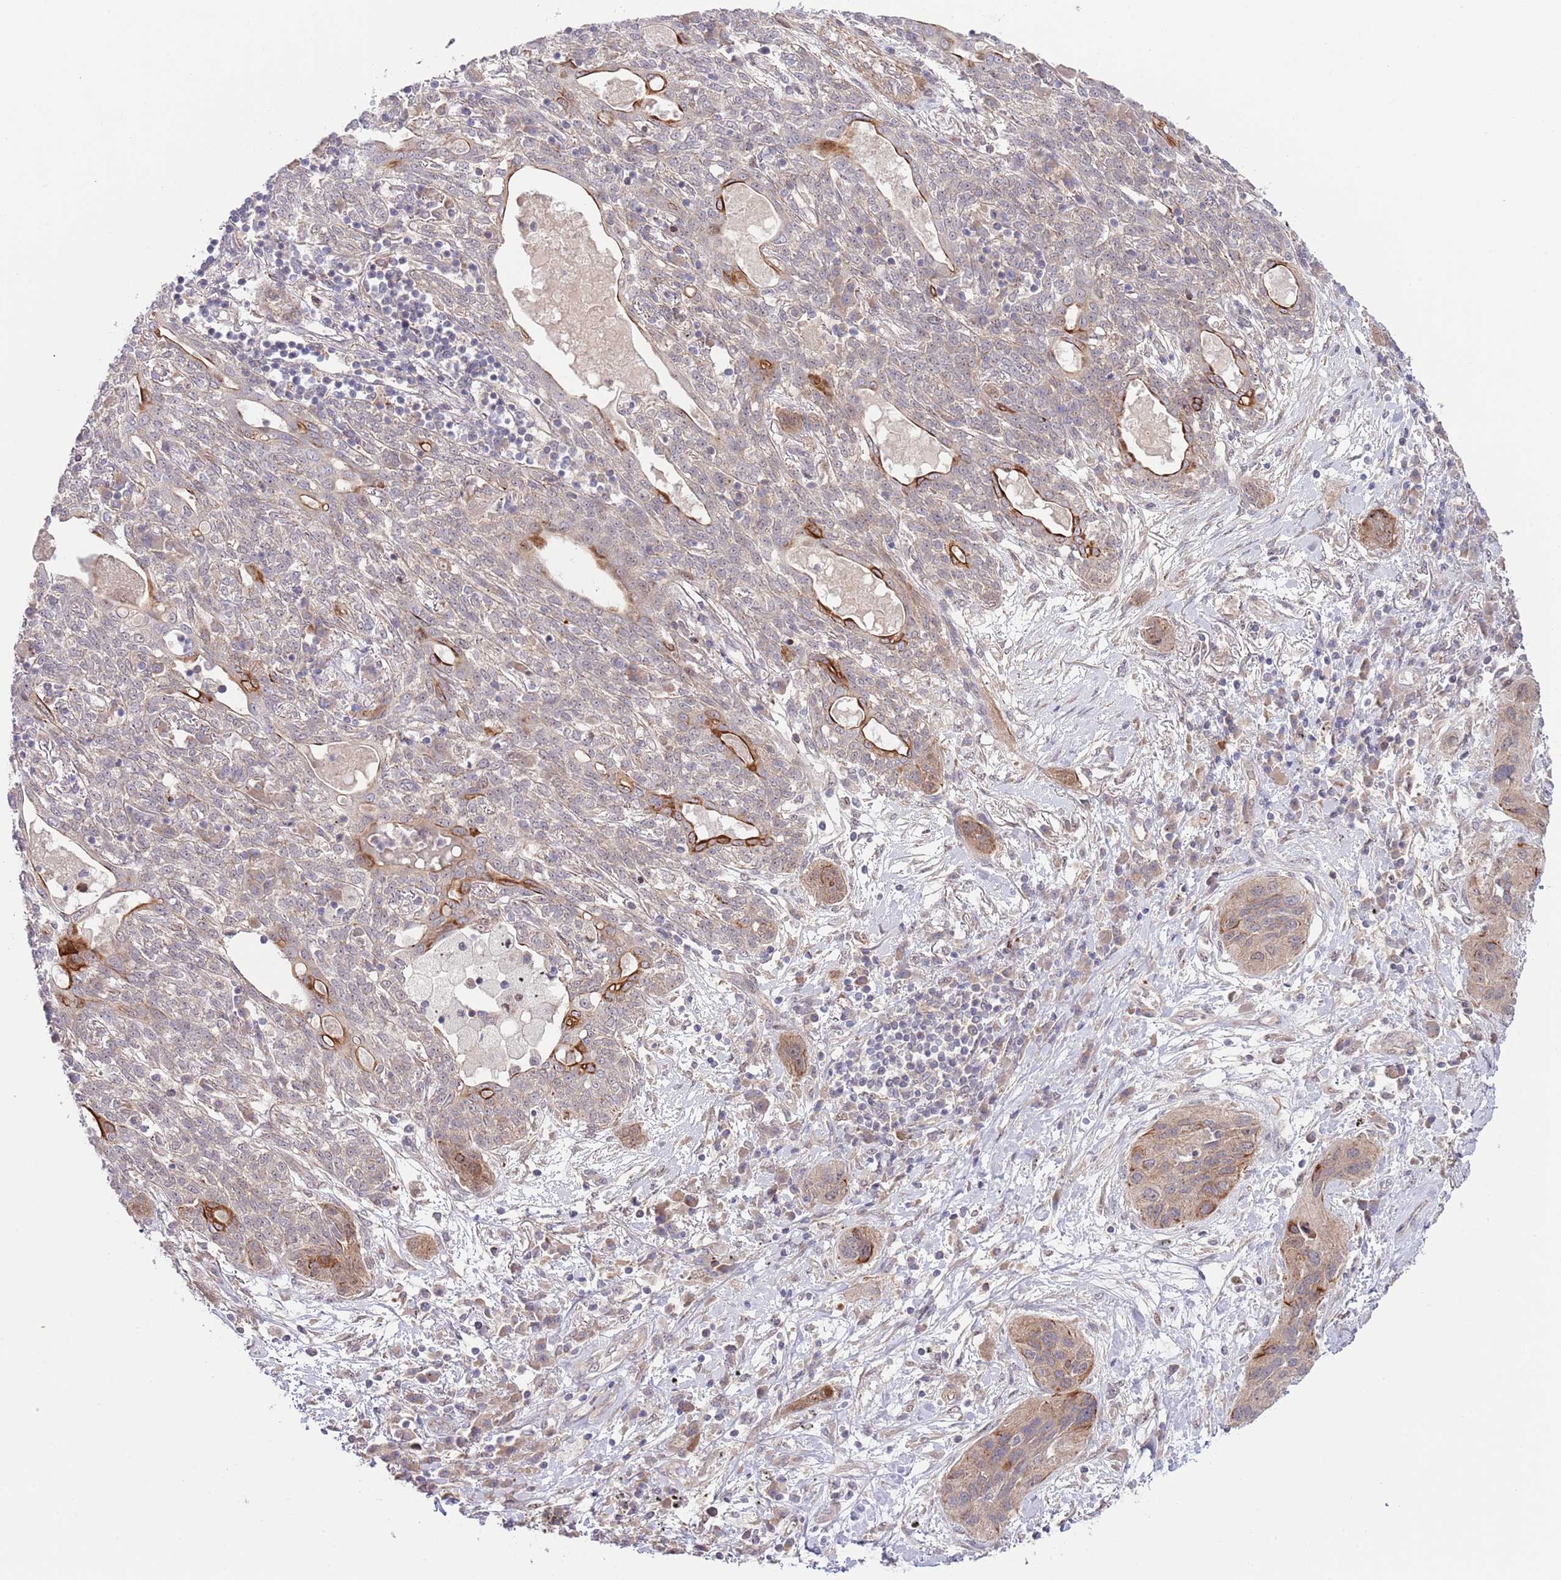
{"staining": {"intensity": "moderate", "quantity": "<25%", "location": "cytoplasmic/membranous"}, "tissue": "lung cancer", "cell_type": "Tumor cells", "image_type": "cancer", "snomed": [{"axis": "morphology", "description": "Squamous cell carcinoma, NOS"}, {"axis": "topography", "description": "Lung"}], "caption": "Brown immunohistochemical staining in lung squamous cell carcinoma demonstrates moderate cytoplasmic/membranous expression in approximately <25% of tumor cells.", "gene": "PRR16", "patient": {"sex": "female", "age": 70}}